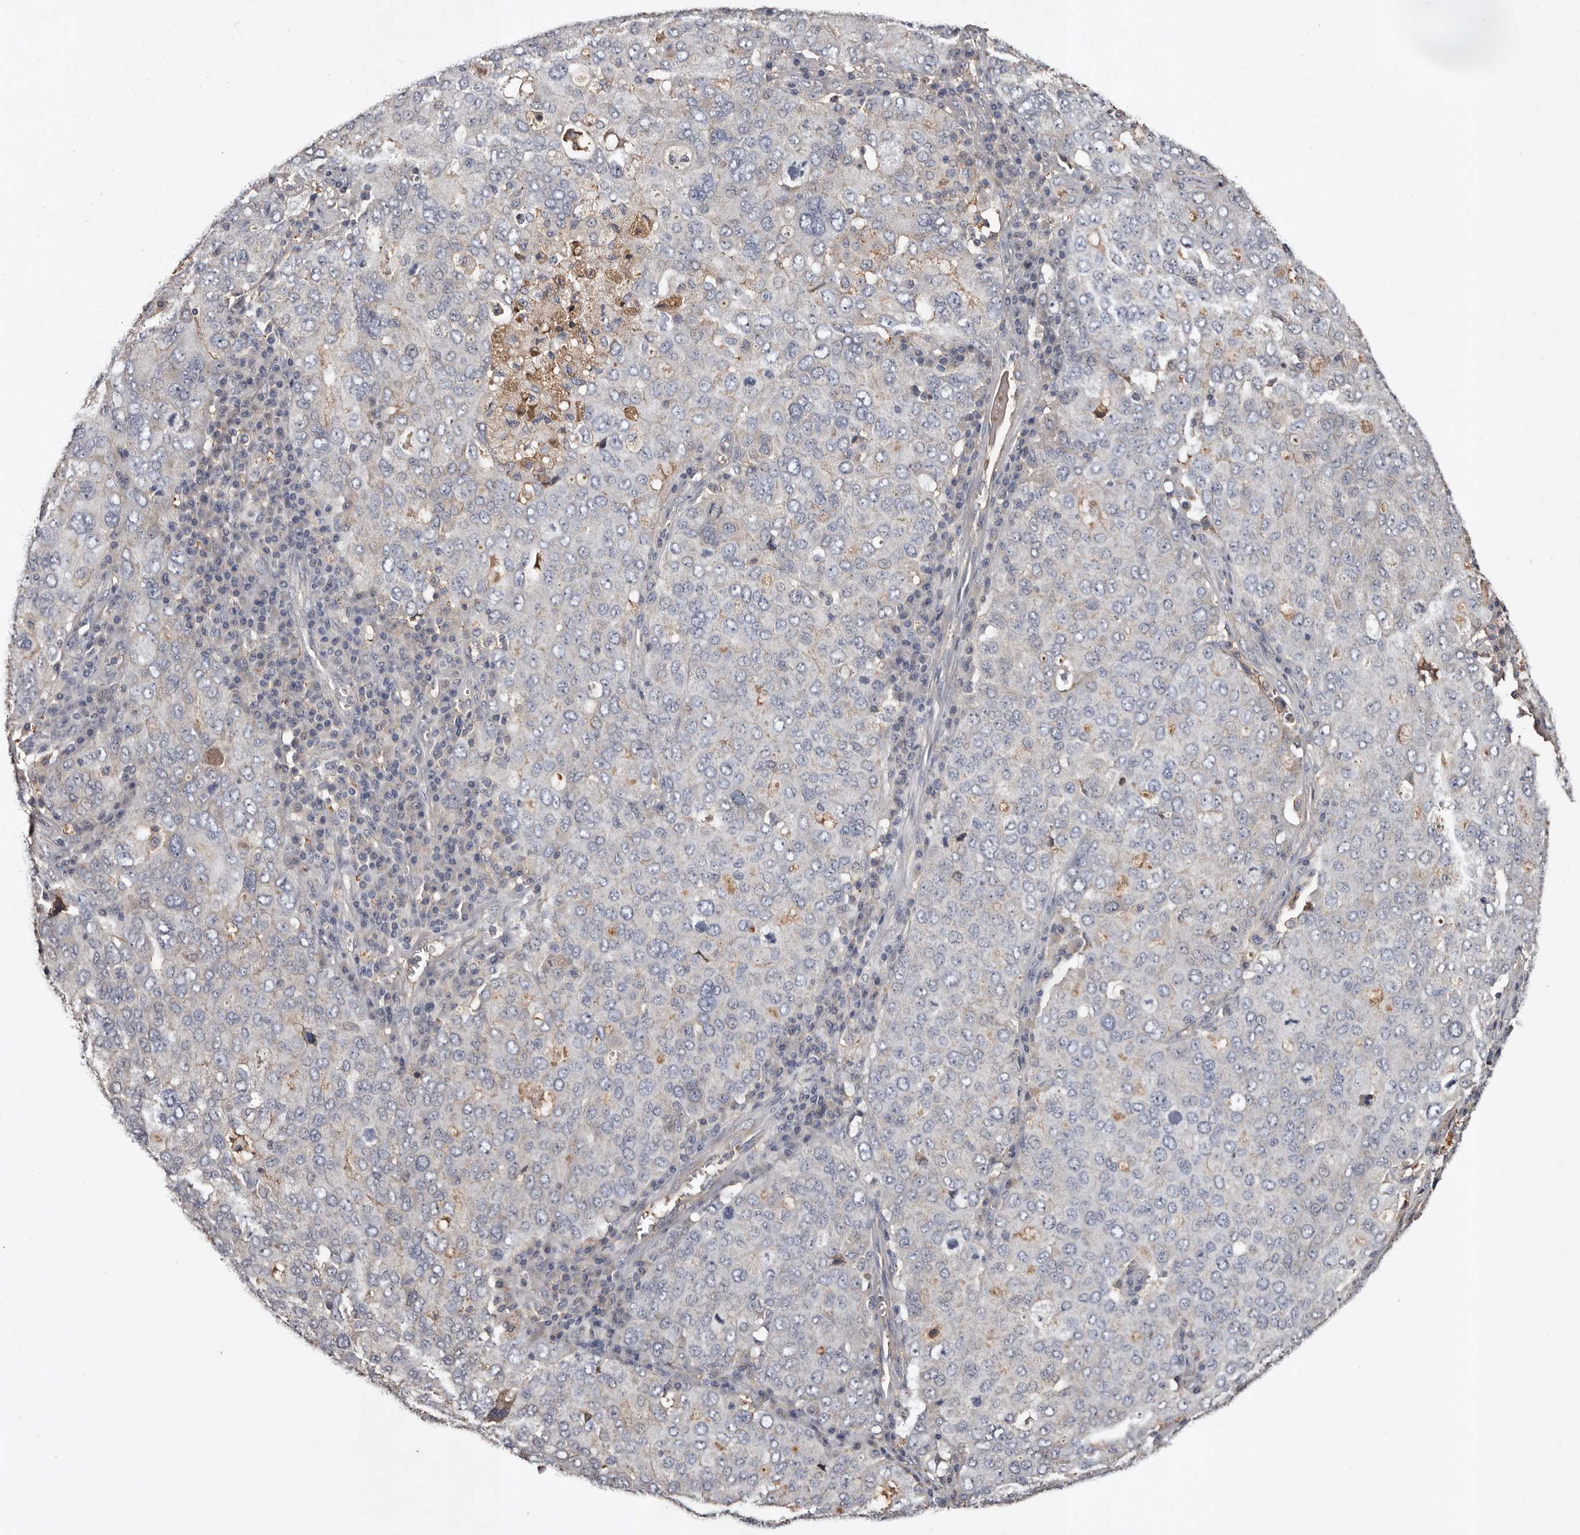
{"staining": {"intensity": "negative", "quantity": "none", "location": "none"}, "tissue": "ovarian cancer", "cell_type": "Tumor cells", "image_type": "cancer", "snomed": [{"axis": "morphology", "description": "Carcinoma, endometroid"}, {"axis": "topography", "description": "Ovary"}], "caption": "DAB immunohistochemical staining of human endometroid carcinoma (ovarian) shows no significant expression in tumor cells.", "gene": "CYP1B1", "patient": {"sex": "female", "age": 62}}